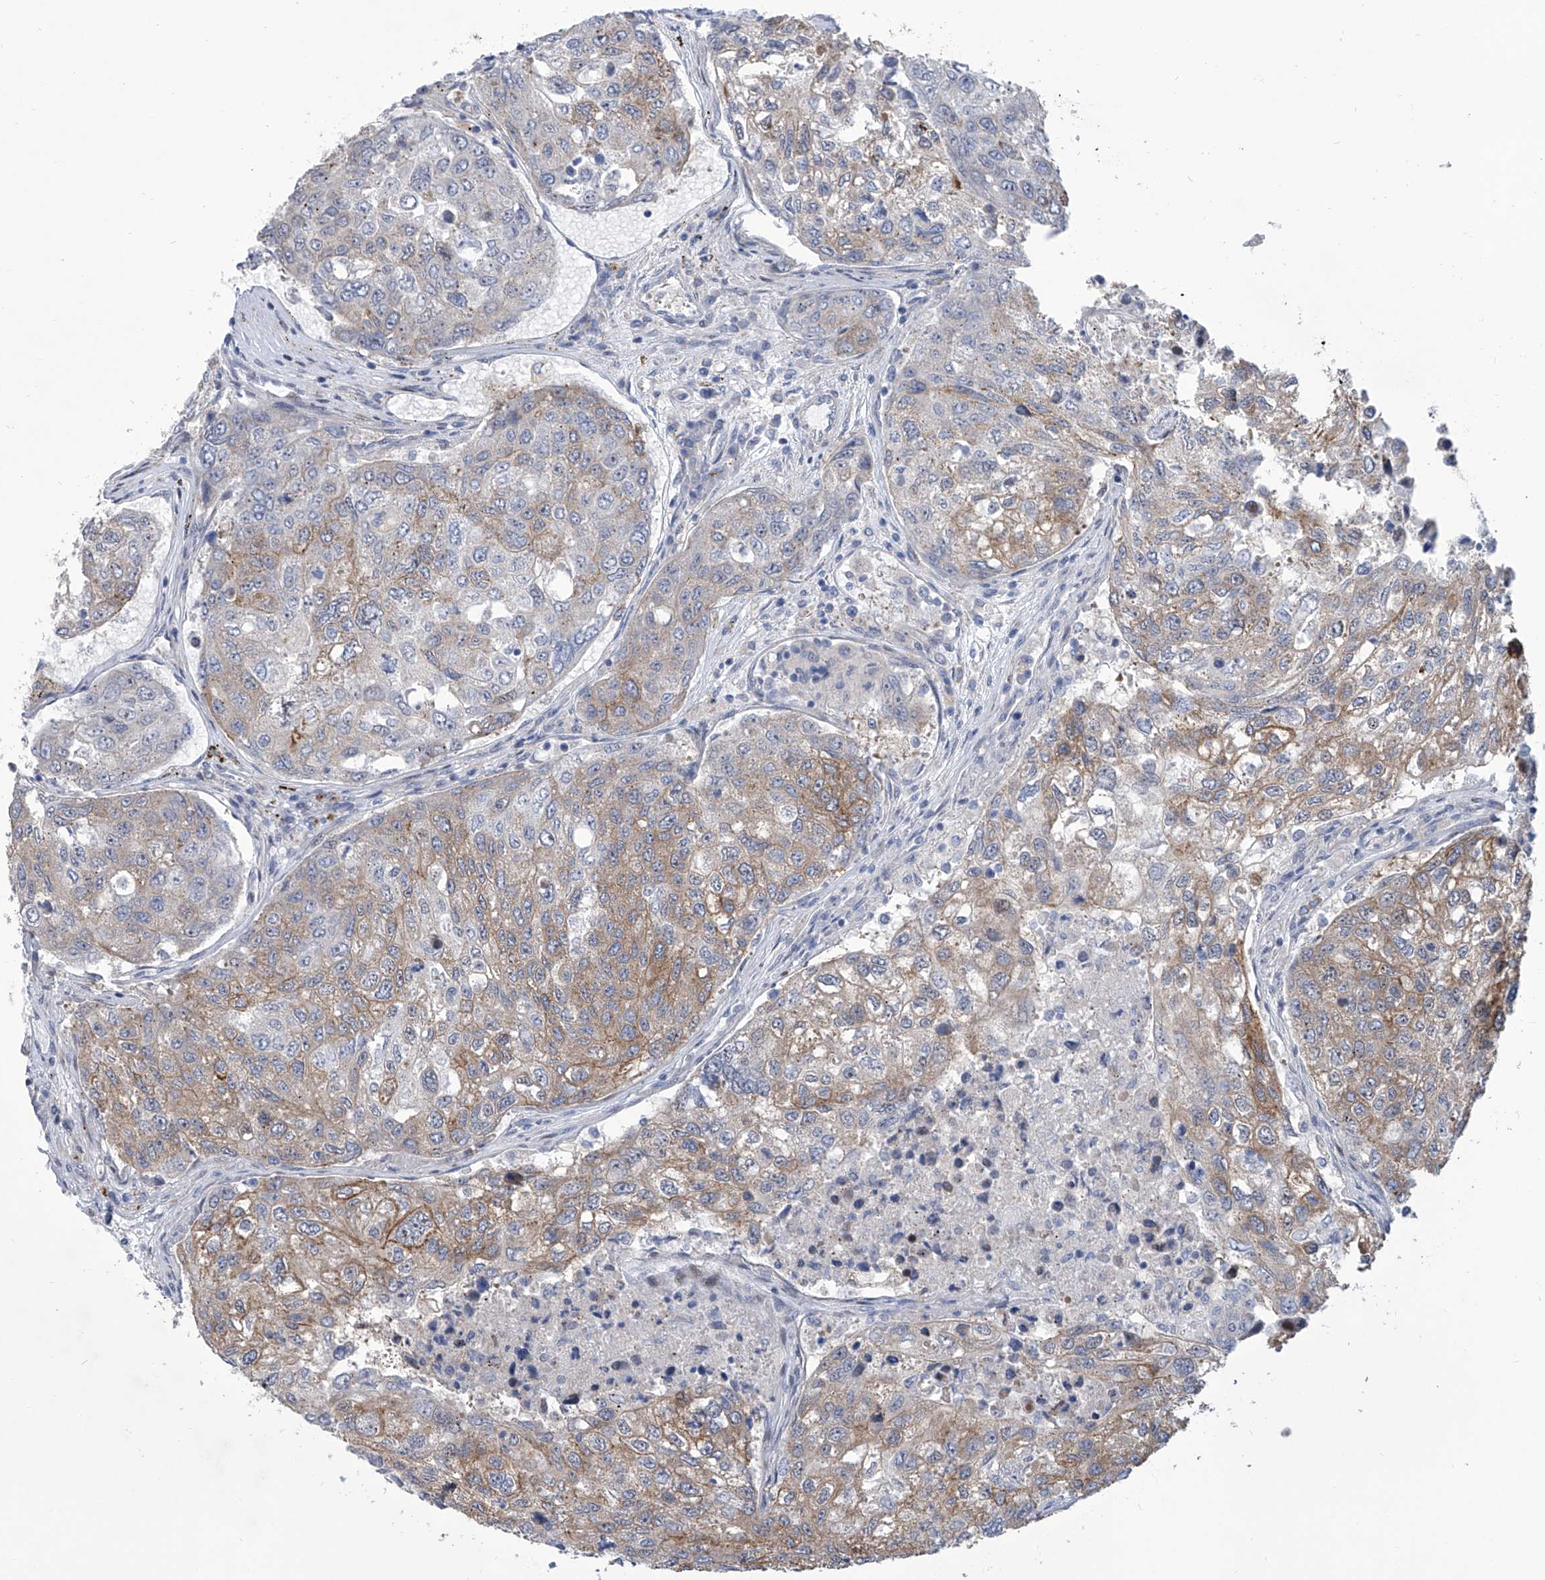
{"staining": {"intensity": "moderate", "quantity": "<25%", "location": "cytoplasmic/membranous"}, "tissue": "urothelial cancer", "cell_type": "Tumor cells", "image_type": "cancer", "snomed": [{"axis": "morphology", "description": "Urothelial carcinoma, High grade"}, {"axis": "topography", "description": "Lymph node"}, {"axis": "topography", "description": "Urinary bladder"}], "caption": "Immunohistochemical staining of human urothelial cancer shows moderate cytoplasmic/membranous protein positivity in about <25% of tumor cells.", "gene": "LRRC1", "patient": {"sex": "male", "age": 51}}